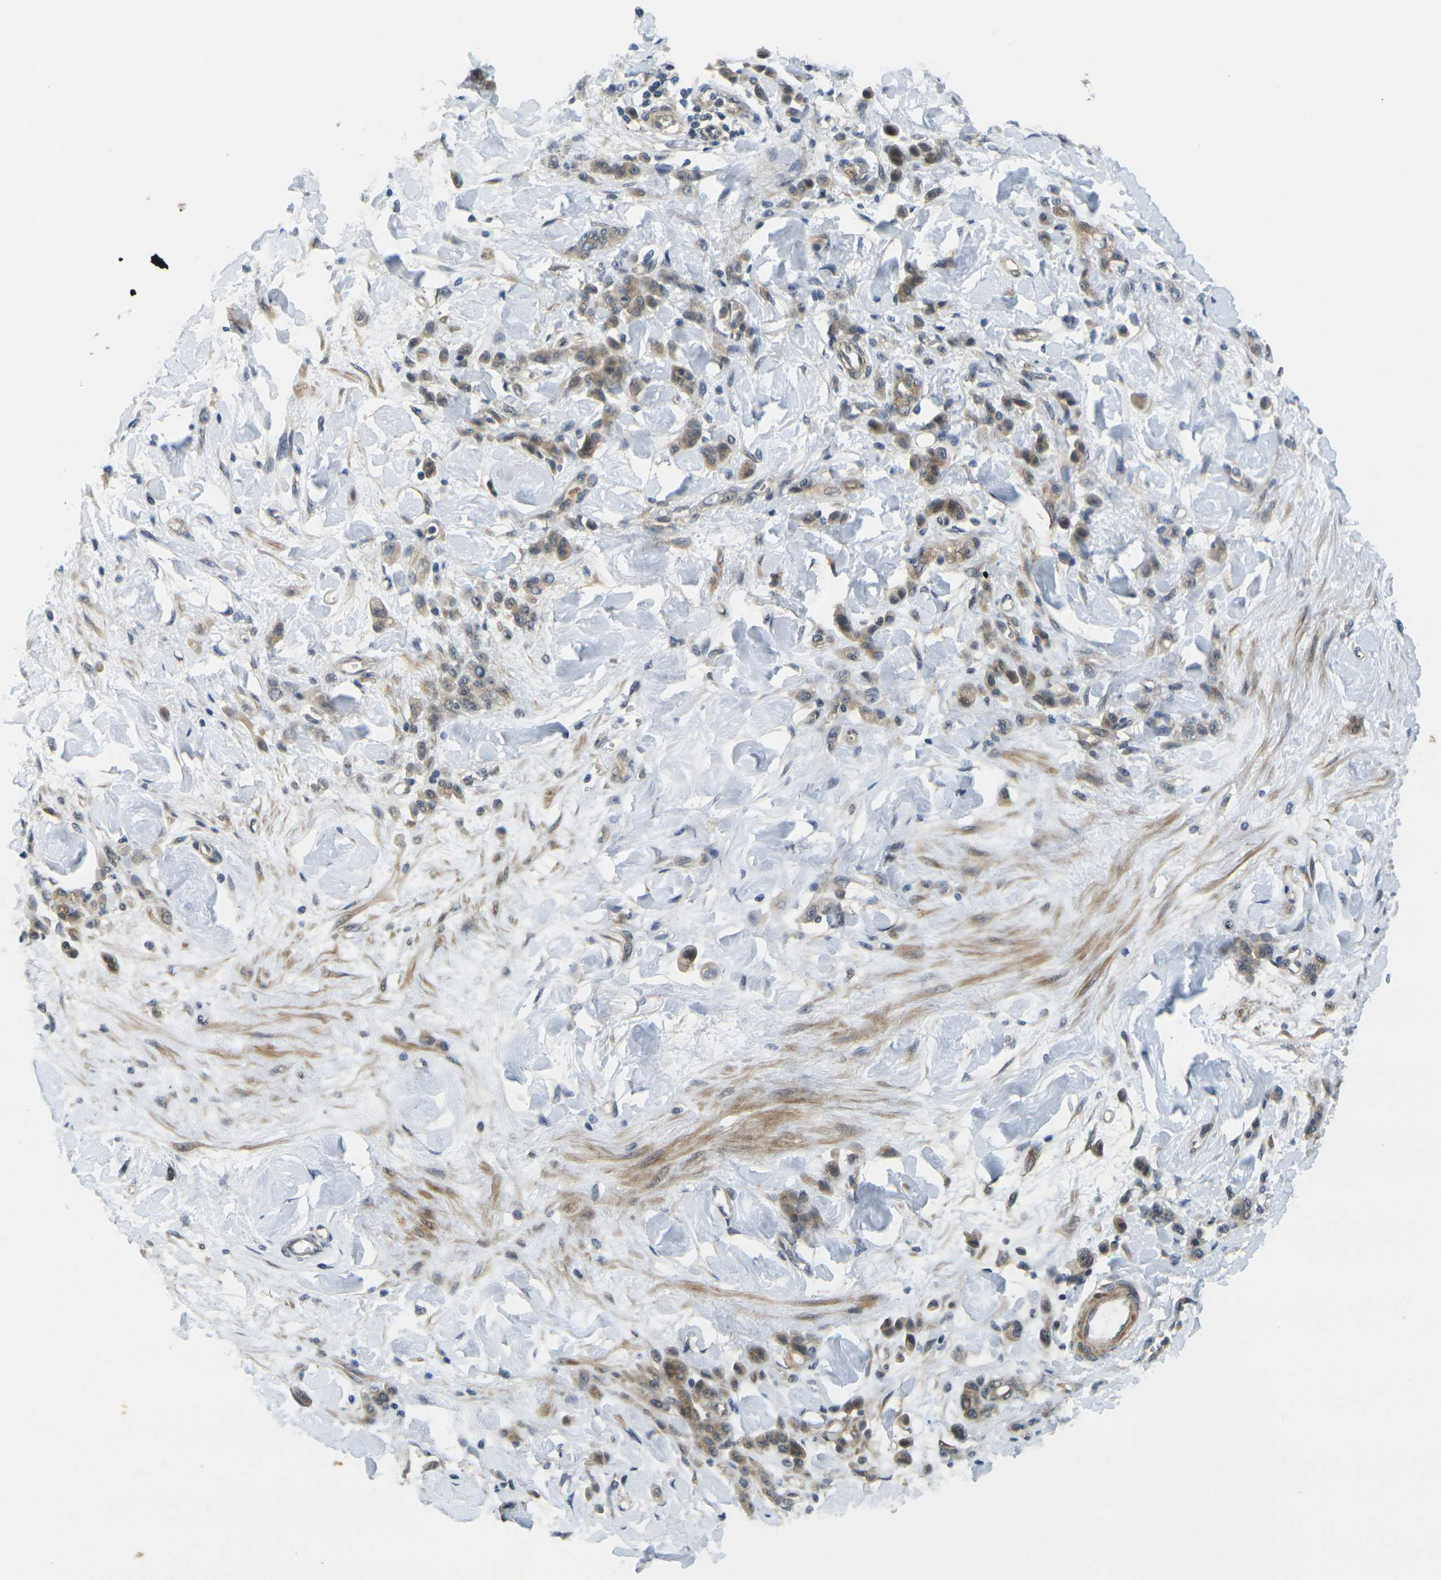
{"staining": {"intensity": "moderate", "quantity": ">75%", "location": "cytoplasmic/membranous,nuclear"}, "tissue": "stomach cancer", "cell_type": "Tumor cells", "image_type": "cancer", "snomed": [{"axis": "morphology", "description": "Normal tissue, NOS"}, {"axis": "morphology", "description": "Adenocarcinoma, NOS"}, {"axis": "topography", "description": "Stomach"}], "caption": "Tumor cells show medium levels of moderate cytoplasmic/membranous and nuclear staining in about >75% of cells in human stomach adenocarcinoma.", "gene": "KCTD10", "patient": {"sex": "male", "age": 82}}